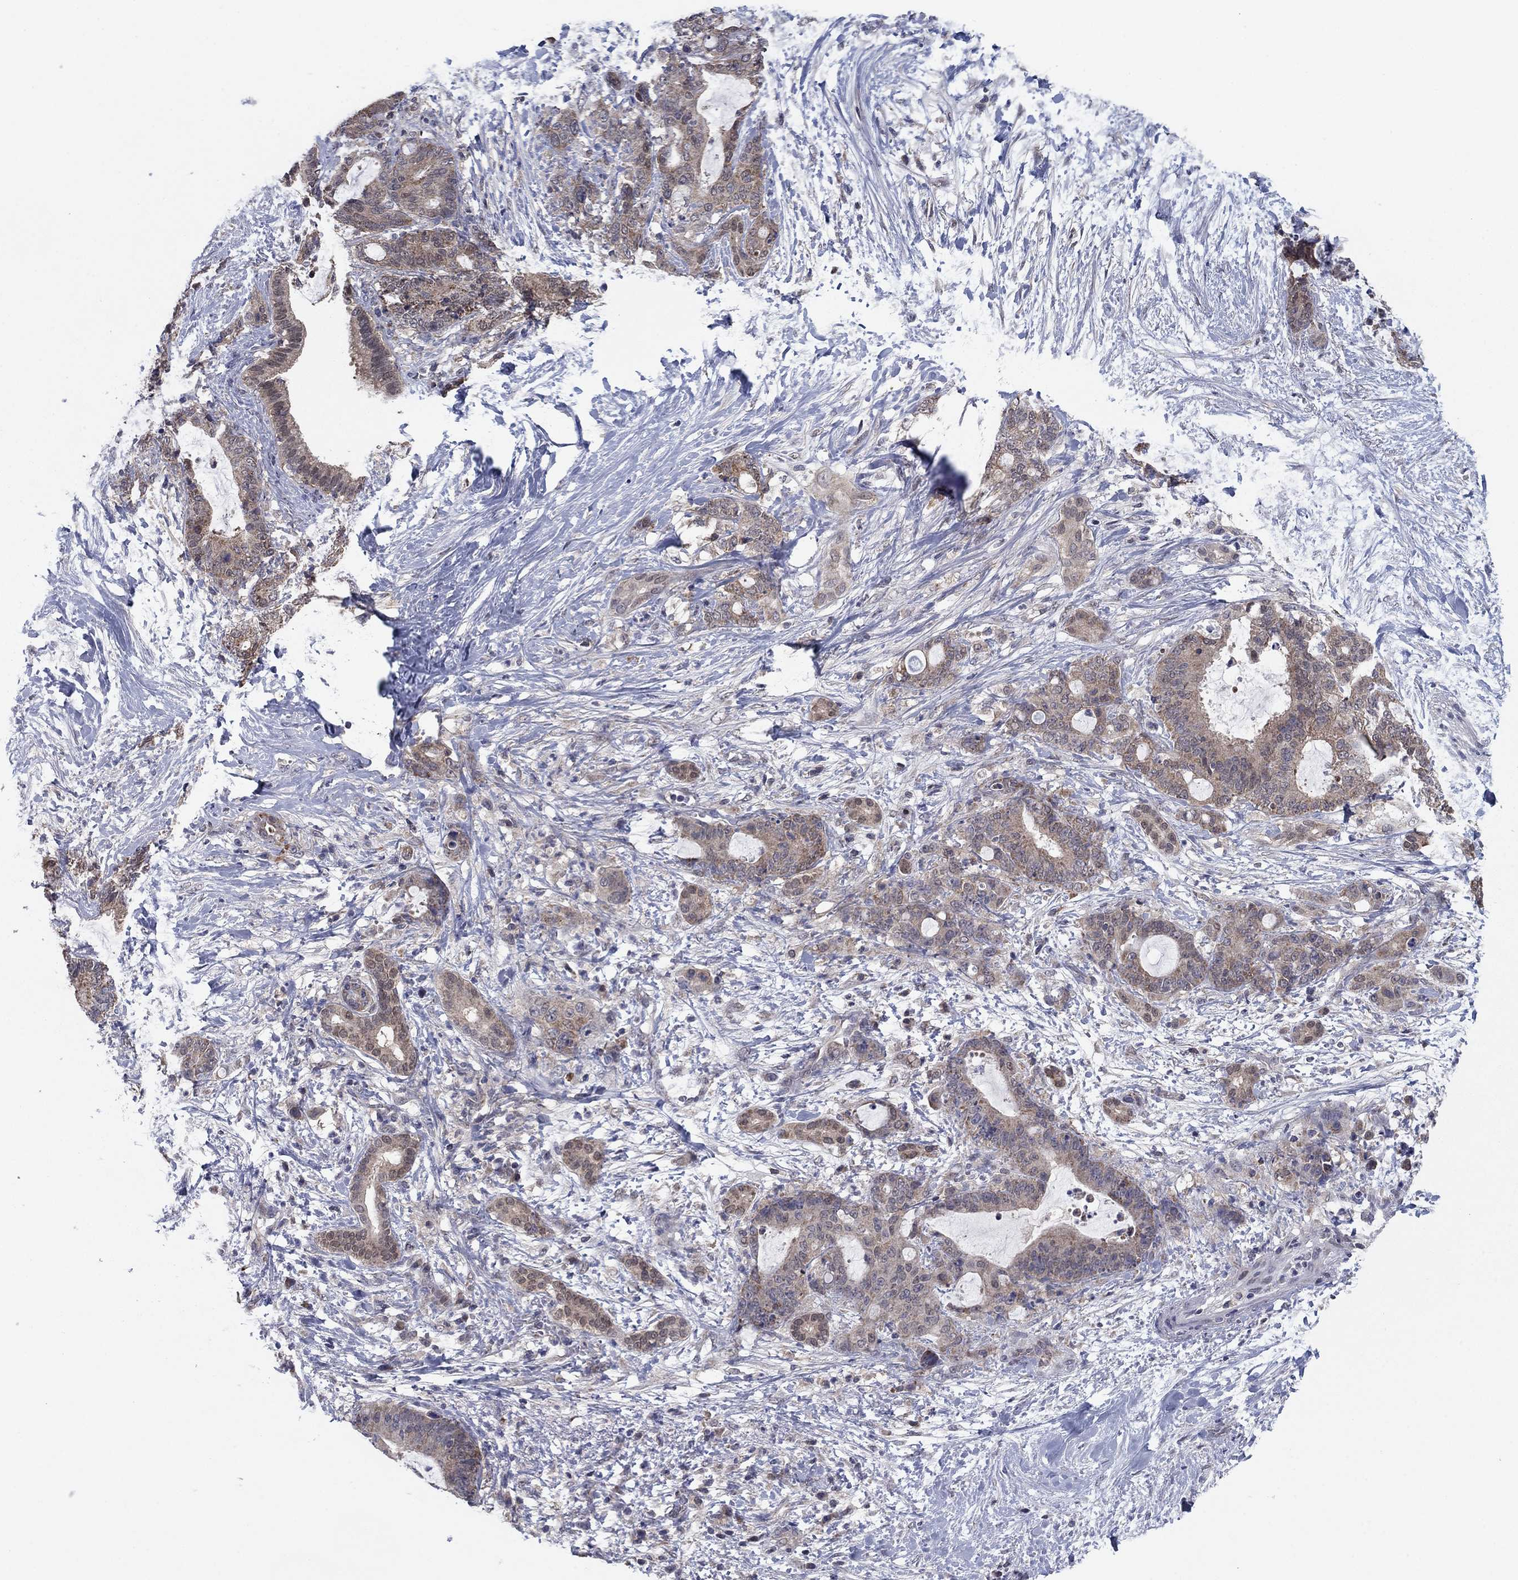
{"staining": {"intensity": "weak", "quantity": ">75%", "location": "cytoplasmic/membranous"}, "tissue": "liver cancer", "cell_type": "Tumor cells", "image_type": "cancer", "snomed": [{"axis": "morphology", "description": "Cholangiocarcinoma"}, {"axis": "topography", "description": "Liver"}], "caption": "Immunohistochemical staining of human cholangiocarcinoma (liver) exhibits low levels of weak cytoplasmic/membranous expression in about >75% of tumor cells.", "gene": "GRHPR", "patient": {"sex": "female", "age": 73}}